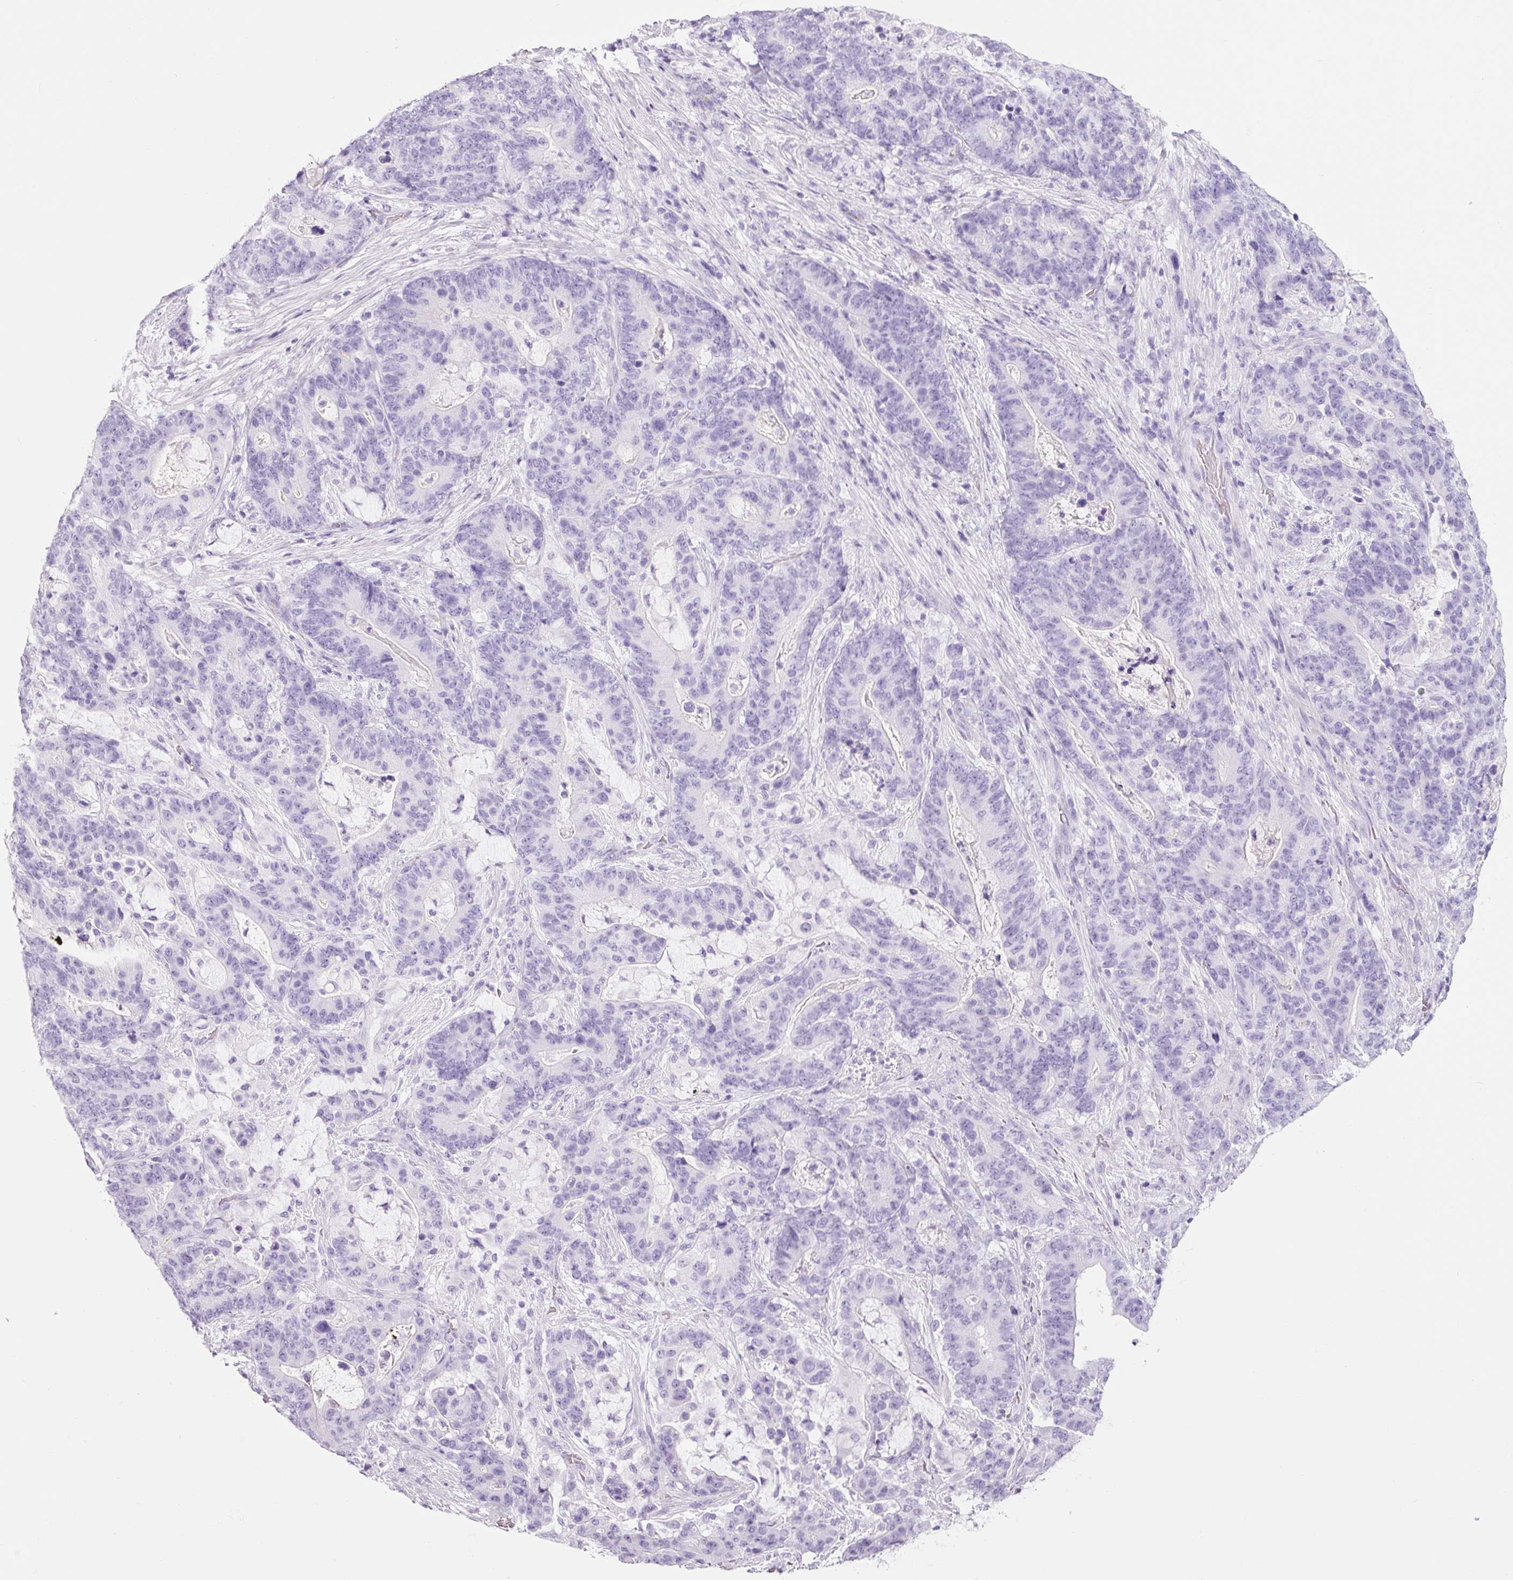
{"staining": {"intensity": "negative", "quantity": "none", "location": "none"}, "tissue": "stomach cancer", "cell_type": "Tumor cells", "image_type": "cancer", "snomed": [{"axis": "morphology", "description": "Normal tissue, NOS"}, {"axis": "morphology", "description": "Adenocarcinoma, NOS"}, {"axis": "topography", "description": "Stomach"}], "caption": "Protein analysis of stomach adenocarcinoma exhibits no significant staining in tumor cells.", "gene": "ADSS1", "patient": {"sex": "female", "age": 64}}